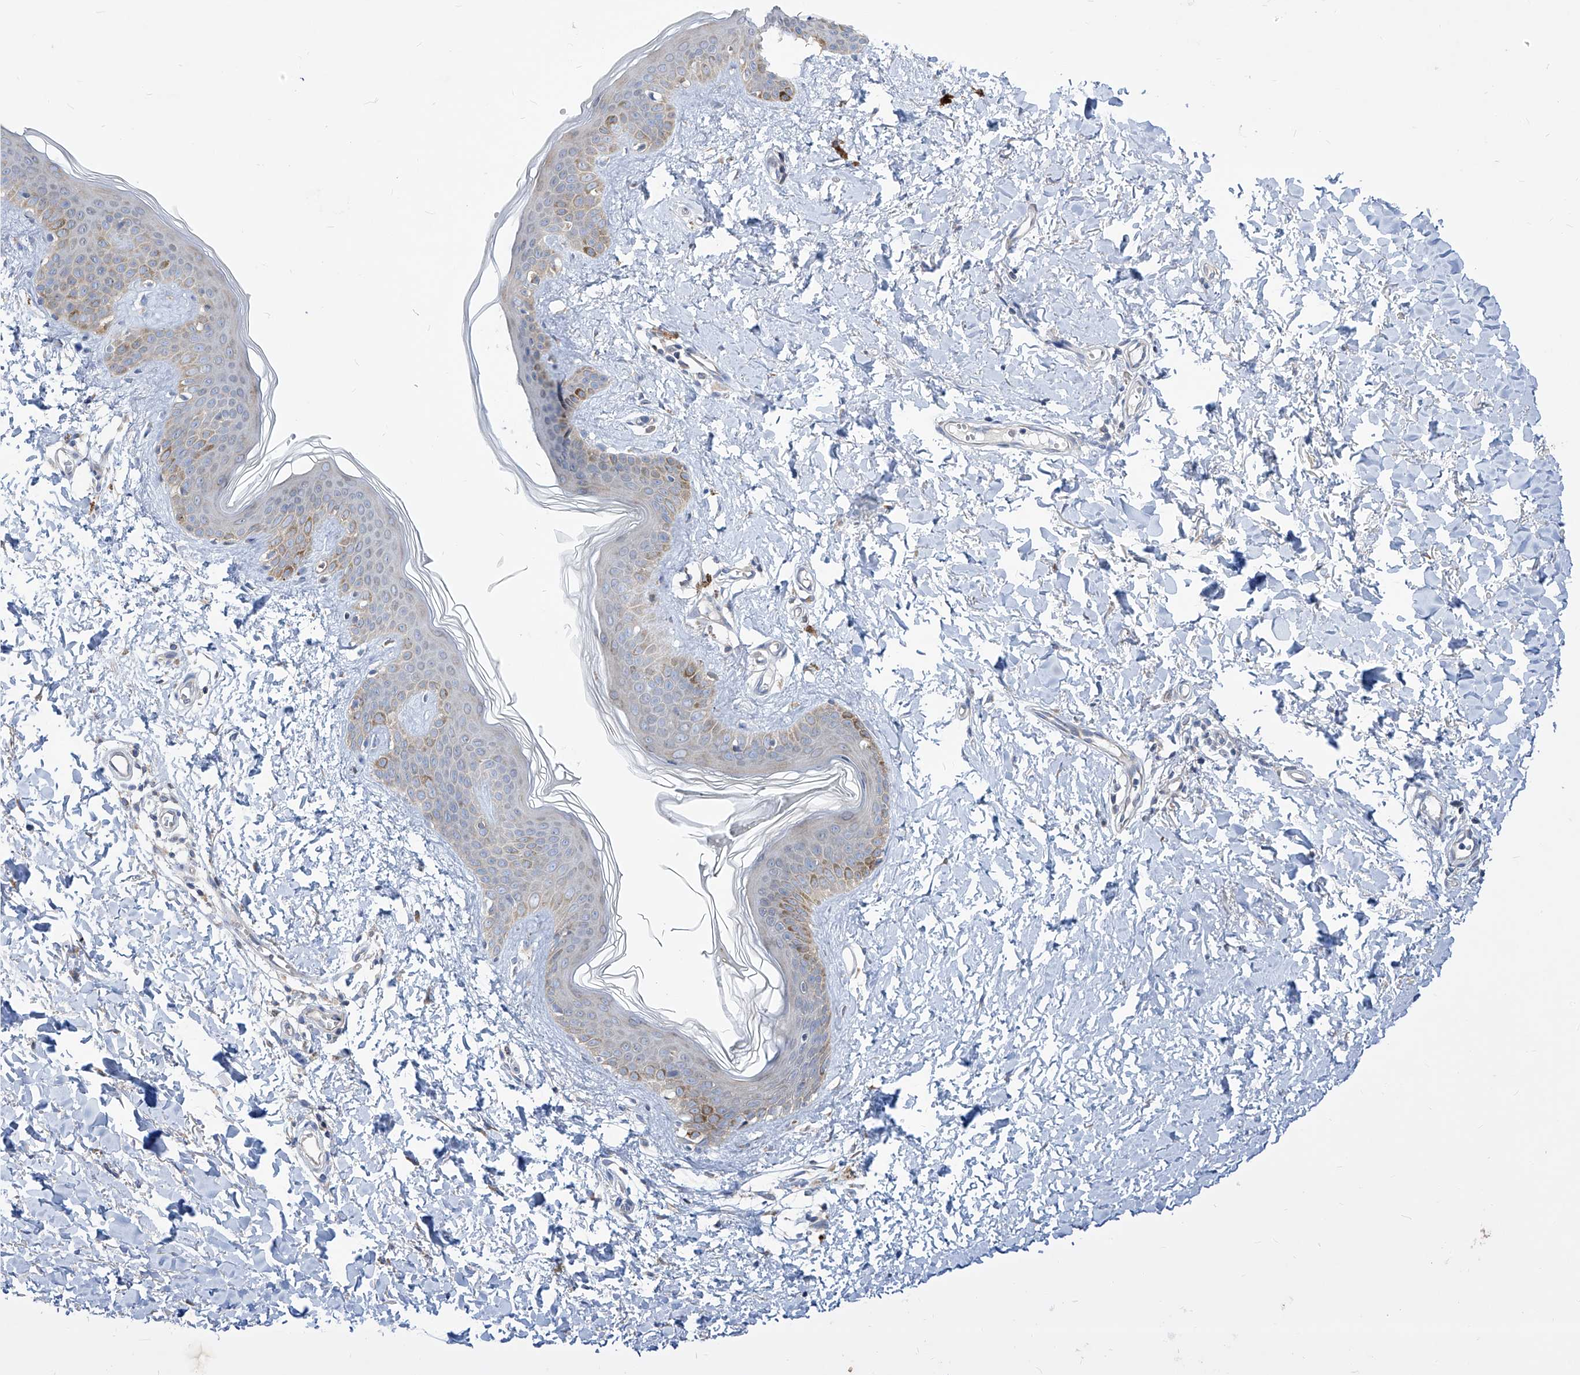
{"staining": {"intensity": "negative", "quantity": "none", "location": "none"}, "tissue": "skin", "cell_type": "Fibroblasts", "image_type": "normal", "snomed": [{"axis": "morphology", "description": "Normal tissue, NOS"}, {"axis": "topography", "description": "Skin"}], "caption": "This is an immunohistochemistry photomicrograph of normal human skin. There is no expression in fibroblasts.", "gene": "UFL1", "patient": {"sex": "female", "age": 46}}